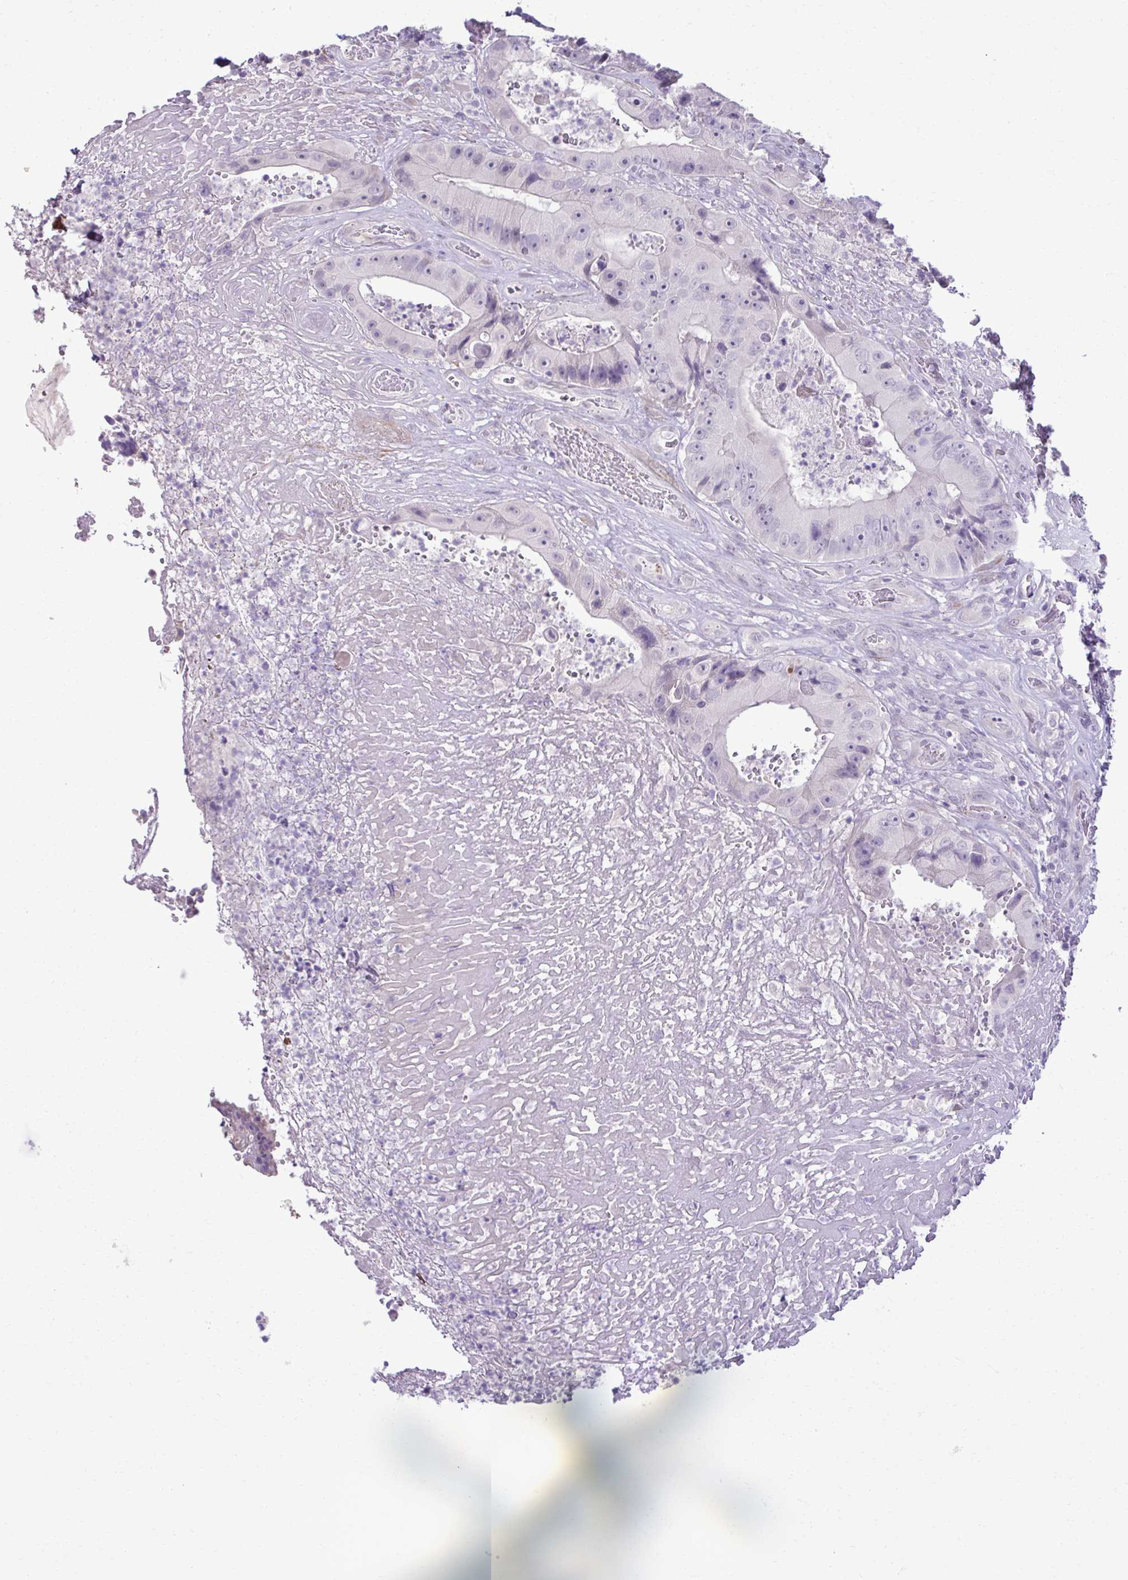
{"staining": {"intensity": "negative", "quantity": "none", "location": "none"}, "tissue": "colorectal cancer", "cell_type": "Tumor cells", "image_type": "cancer", "snomed": [{"axis": "morphology", "description": "Adenocarcinoma, NOS"}, {"axis": "topography", "description": "Colon"}], "caption": "This is an immunohistochemistry (IHC) image of adenocarcinoma (colorectal). There is no staining in tumor cells.", "gene": "SLC30A3", "patient": {"sex": "female", "age": 86}}